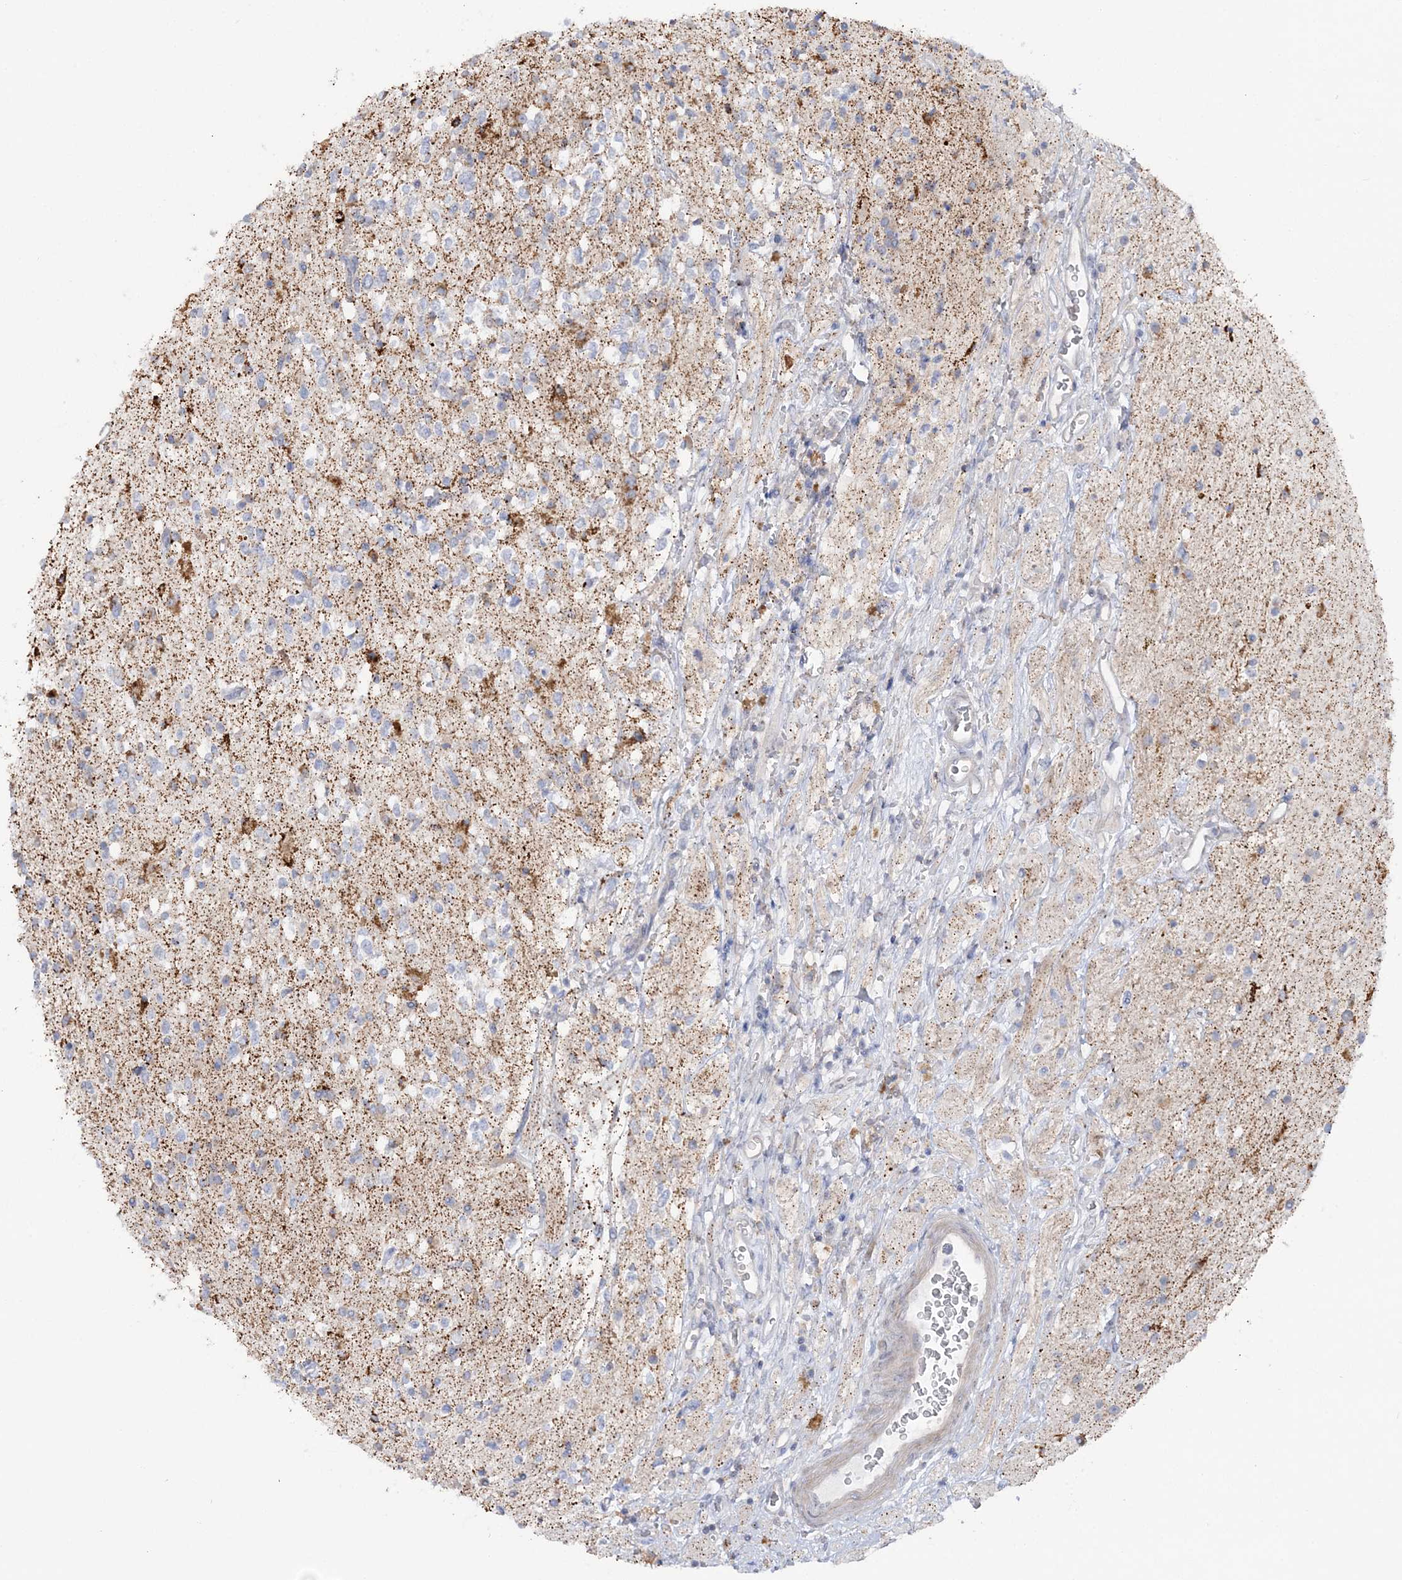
{"staining": {"intensity": "negative", "quantity": "none", "location": "none"}, "tissue": "glioma", "cell_type": "Tumor cells", "image_type": "cancer", "snomed": [{"axis": "morphology", "description": "Glioma, malignant, High grade"}, {"axis": "topography", "description": "Brain"}], "caption": "The image reveals no staining of tumor cells in high-grade glioma (malignant).", "gene": "MMADHC", "patient": {"sex": "male", "age": 34}}